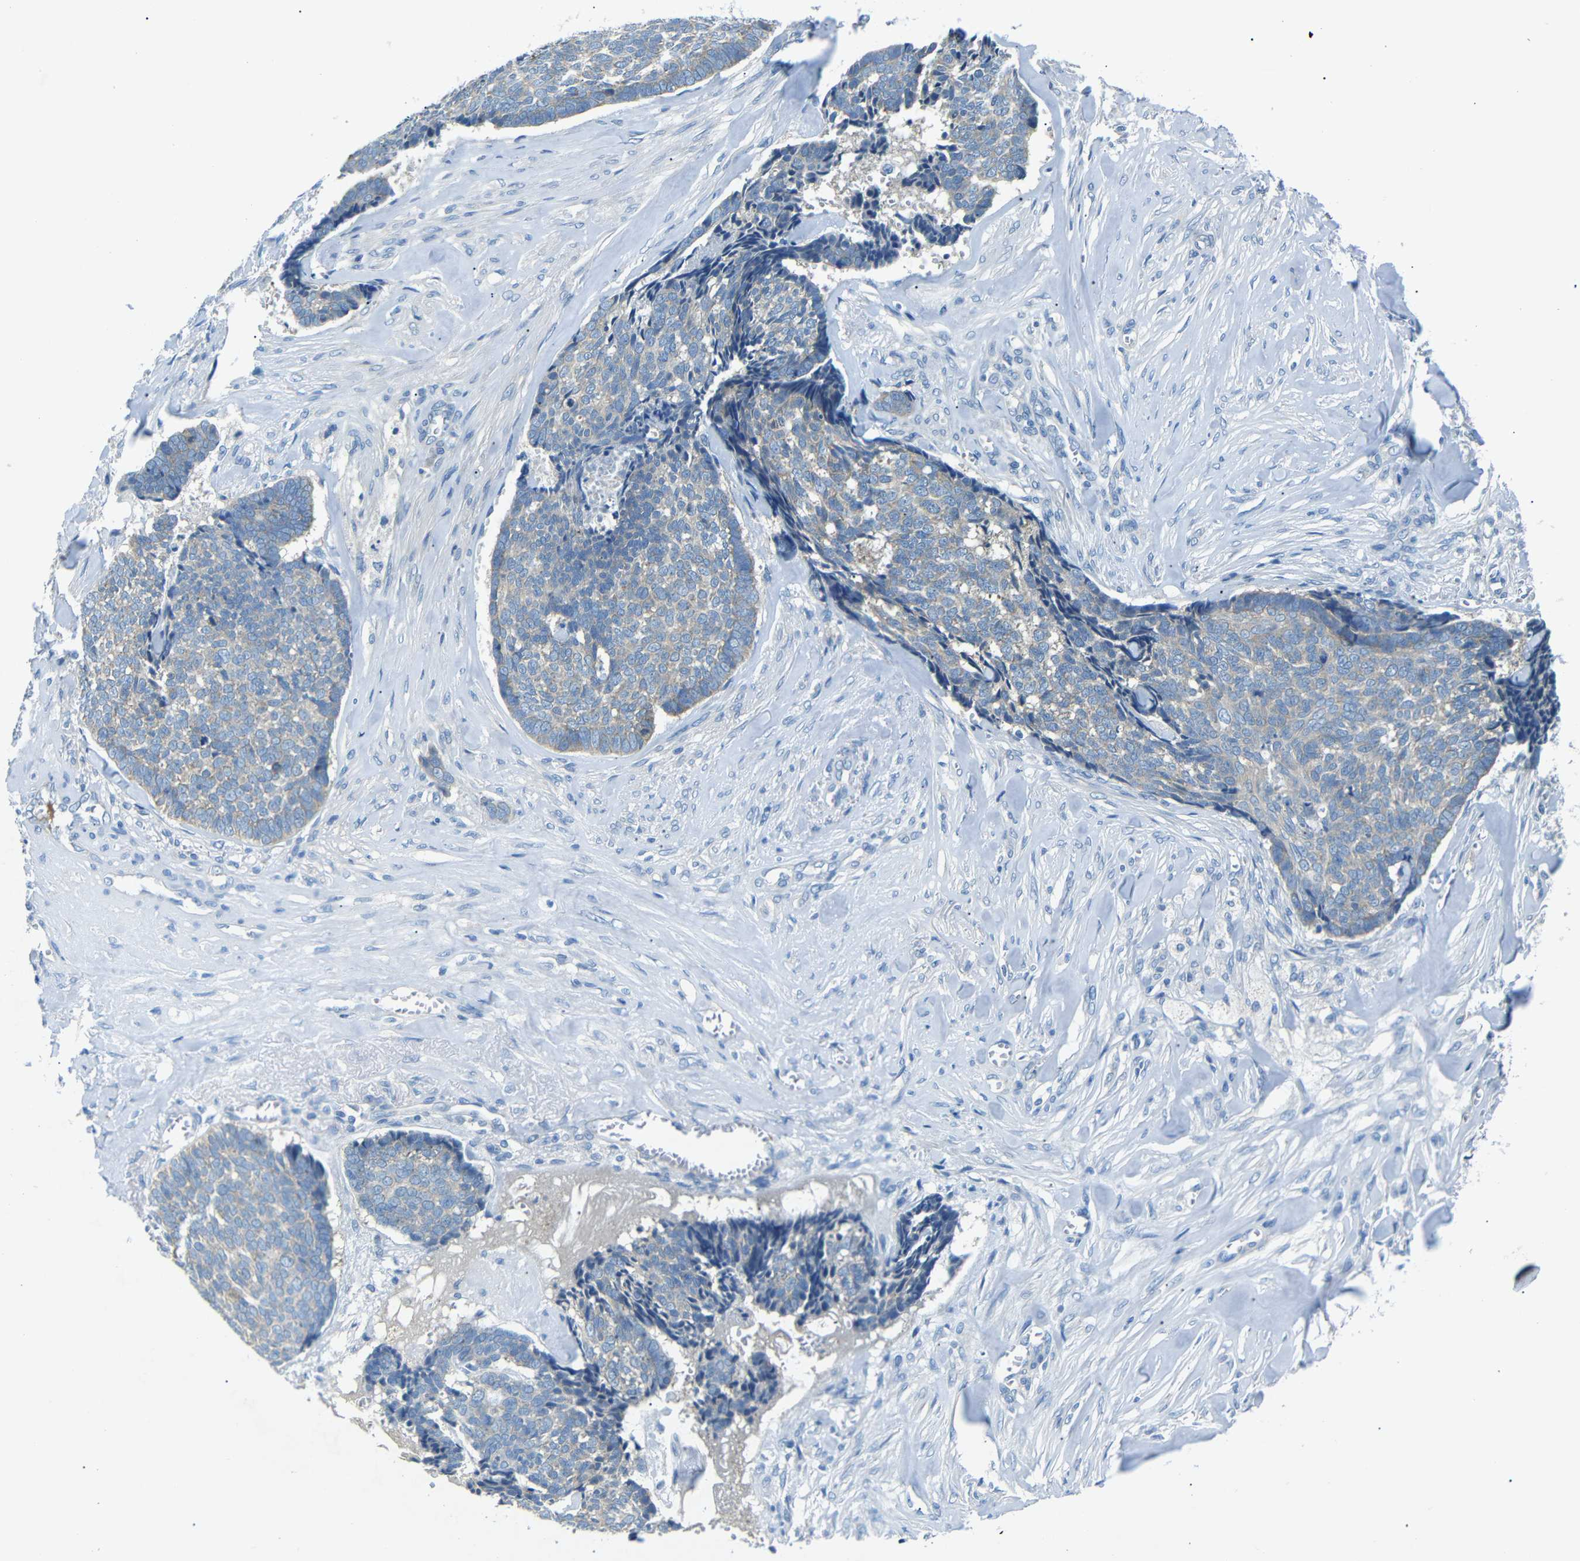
{"staining": {"intensity": "weak", "quantity": ">75%", "location": "cytoplasmic/membranous"}, "tissue": "skin cancer", "cell_type": "Tumor cells", "image_type": "cancer", "snomed": [{"axis": "morphology", "description": "Basal cell carcinoma"}, {"axis": "topography", "description": "Skin"}], "caption": "Immunohistochemistry photomicrograph of neoplastic tissue: human skin cancer (basal cell carcinoma) stained using immunohistochemistry shows low levels of weak protein expression localized specifically in the cytoplasmic/membranous of tumor cells, appearing as a cytoplasmic/membranous brown color.", "gene": "DCP1A", "patient": {"sex": "male", "age": 84}}